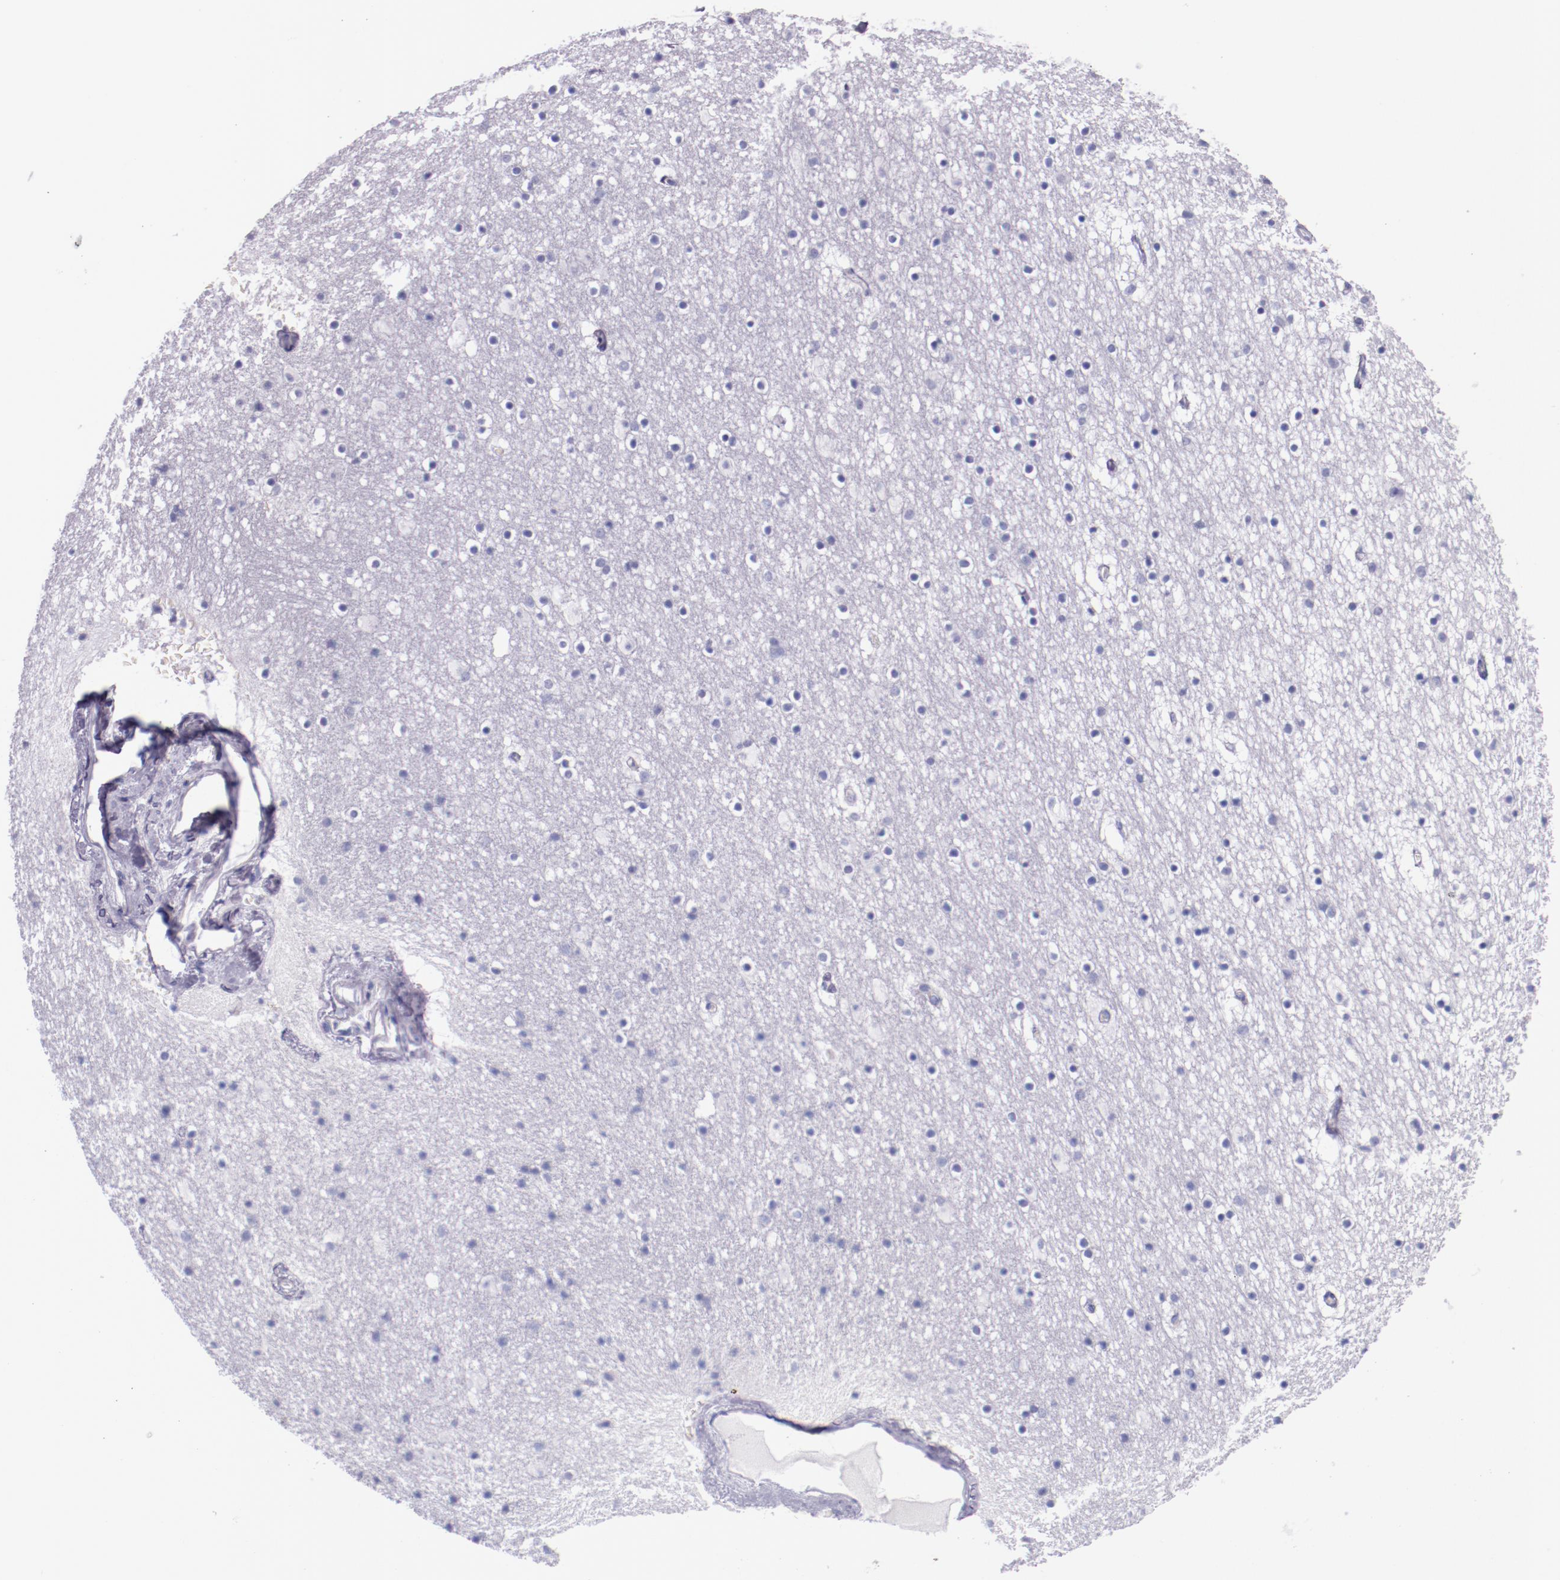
{"staining": {"intensity": "negative", "quantity": "none", "location": "none"}, "tissue": "caudate", "cell_type": "Glial cells", "image_type": "normal", "snomed": [{"axis": "morphology", "description": "Normal tissue, NOS"}, {"axis": "topography", "description": "Lateral ventricle wall"}], "caption": "The image demonstrates no significant positivity in glial cells of caudate.", "gene": "IRF4", "patient": {"sex": "male", "age": 45}}